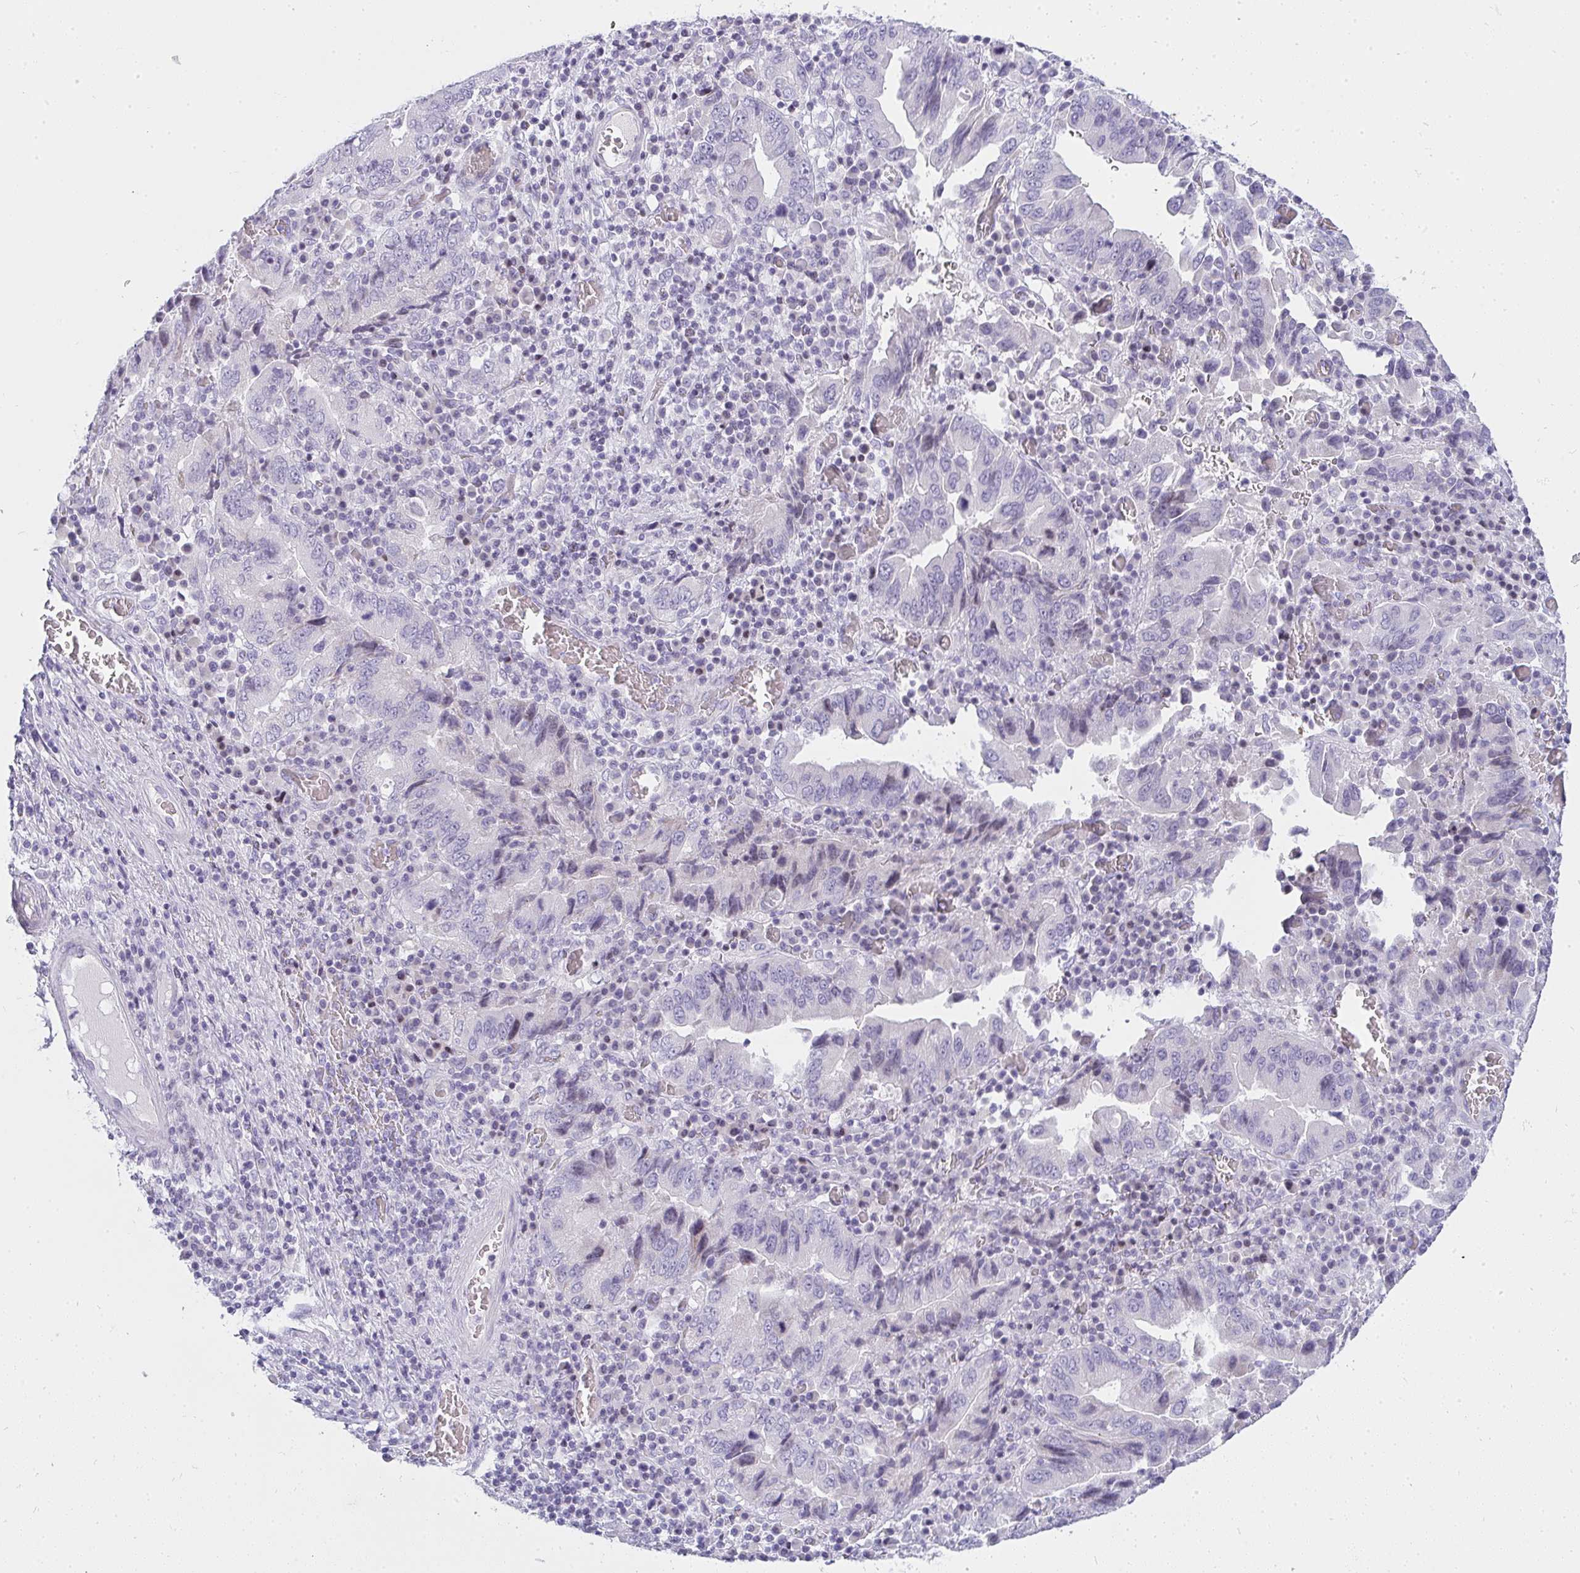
{"staining": {"intensity": "negative", "quantity": "none", "location": "none"}, "tissue": "stomach cancer", "cell_type": "Tumor cells", "image_type": "cancer", "snomed": [{"axis": "morphology", "description": "Adenocarcinoma, NOS"}, {"axis": "topography", "description": "Stomach, upper"}], "caption": "Tumor cells show no significant protein positivity in stomach adenocarcinoma.", "gene": "ZNF182", "patient": {"sex": "male", "age": 74}}